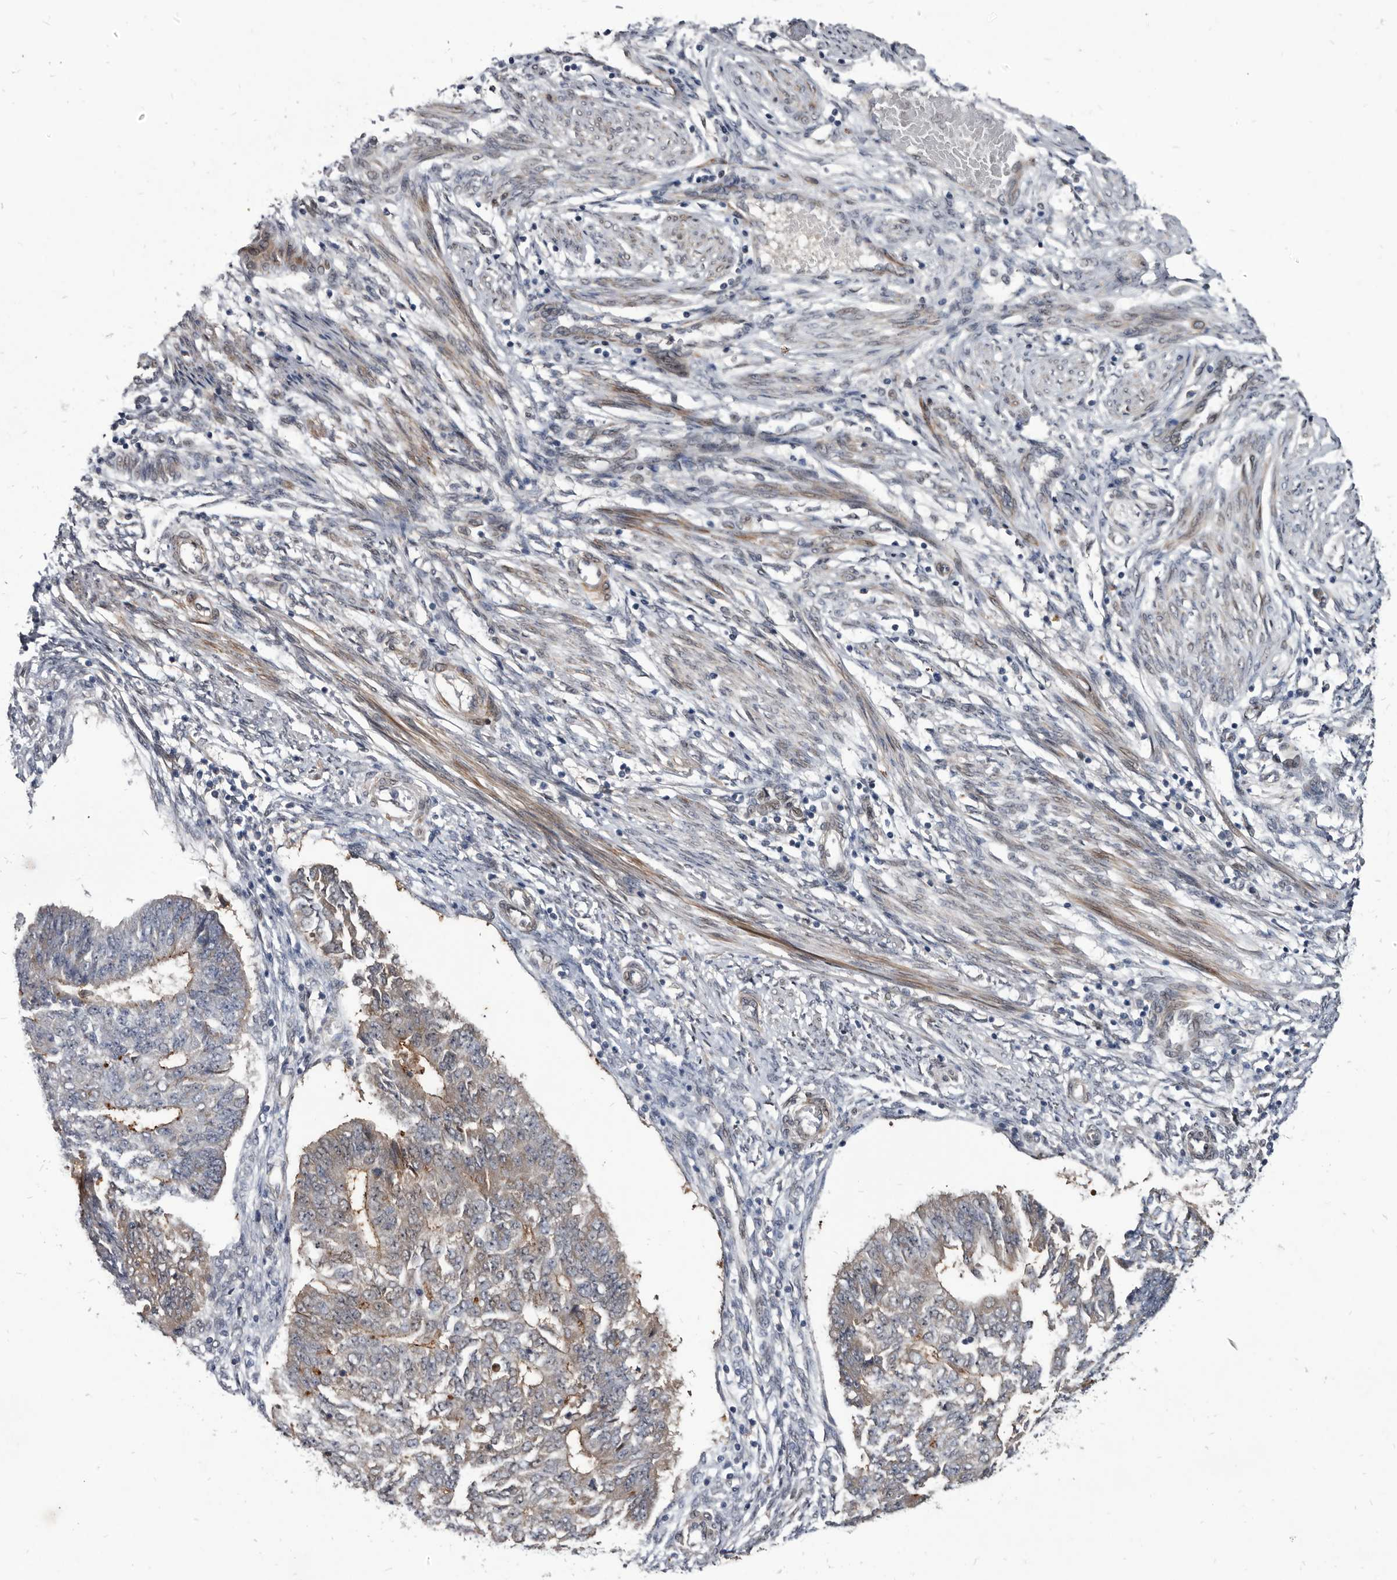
{"staining": {"intensity": "moderate", "quantity": "<25%", "location": "cytoplasmic/membranous"}, "tissue": "endometrial cancer", "cell_type": "Tumor cells", "image_type": "cancer", "snomed": [{"axis": "morphology", "description": "Adenocarcinoma, NOS"}, {"axis": "topography", "description": "Endometrium"}], "caption": "High-magnification brightfield microscopy of endometrial adenocarcinoma stained with DAB (3,3'-diaminobenzidine) (brown) and counterstained with hematoxylin (blue). tumor cells exhibit moderate cytoplasmic/membranous expression is identified in about<25% of cells. (Brightfield microscopy of DAB IHC at high magnification).", "gene": "PROM1", "patient": {"sex": "female", "age": 32}}